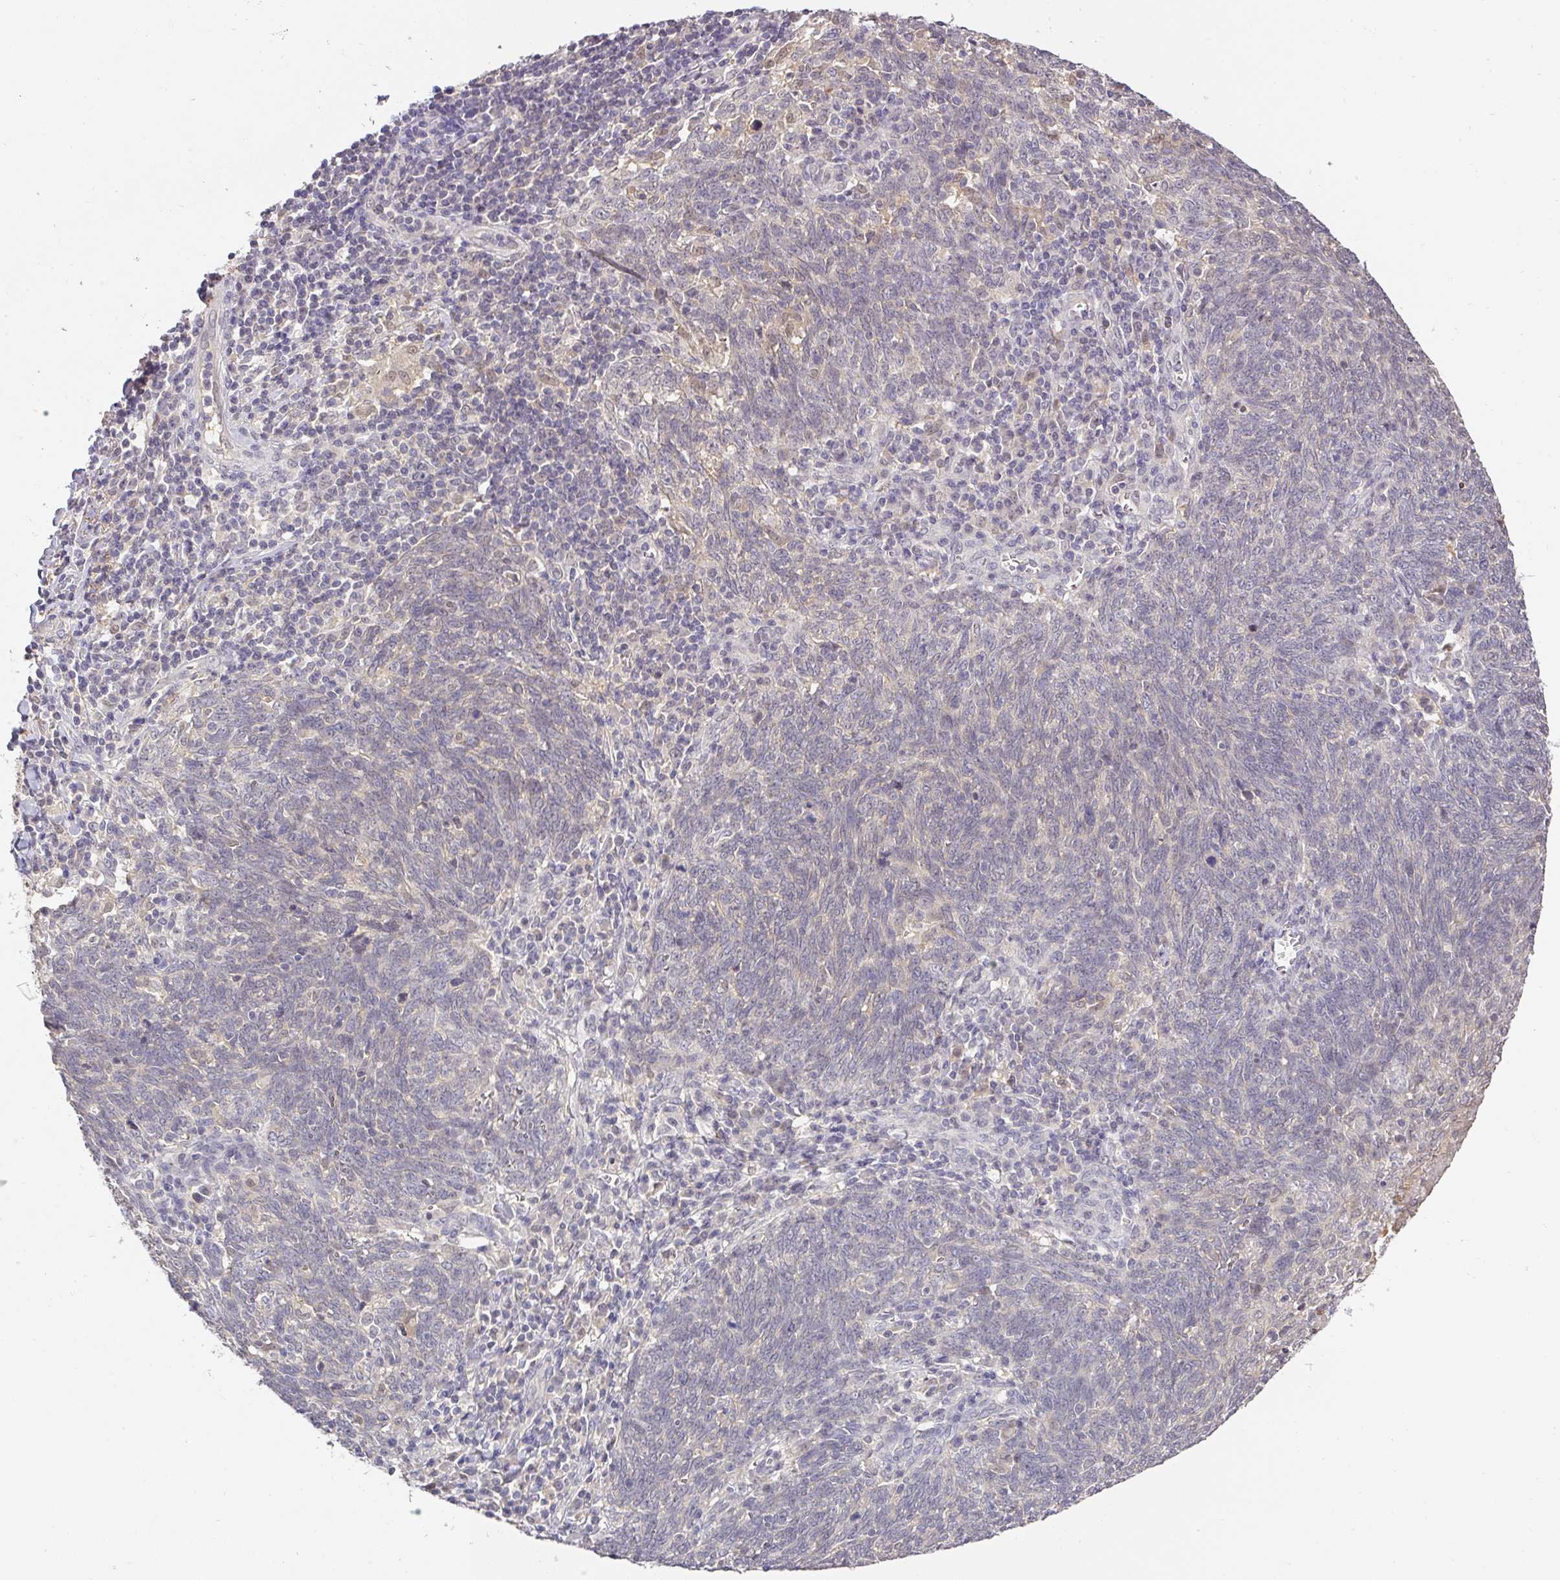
{"staining": {"intensity": "negative", "quantity": "none", "location": "none"}, "tissue": "lung cancer", "cell_type": "Tumor cells", "image_type": "cancer", "snomed": [{"axis": "morphology", "description": "Squamous cell carcinoma, NOS"}, {"axis": "topography", "description": "Lung"}], "caption": "This is an IHC image of human lung cancer (squamous cell carcinoma). There is no expression in tumor cells.", "gene": "FOXN4", "patient": {"sex": "female", "age": 72}}